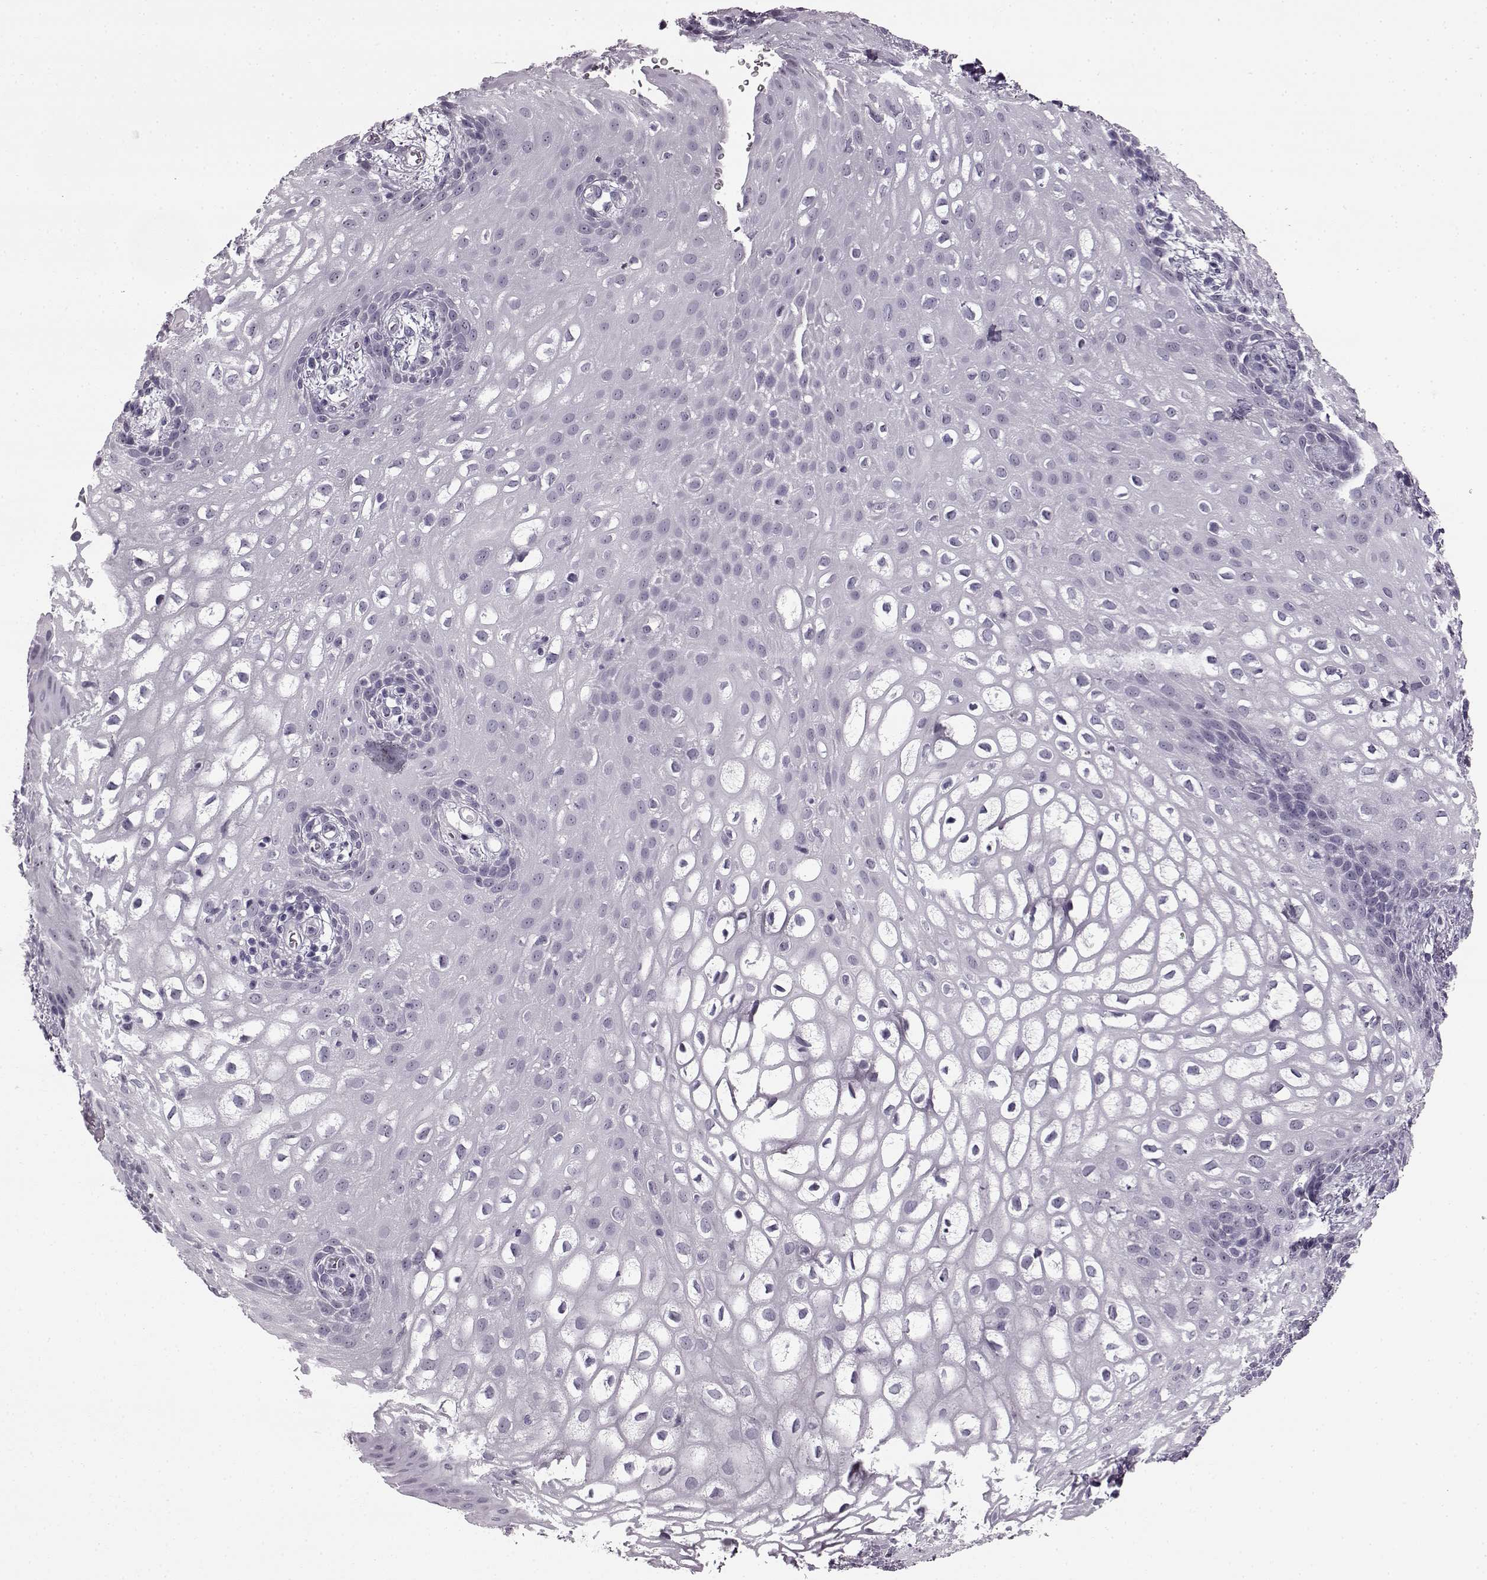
{"staining": {"intensity": "negative", "quantity": "none", "location": "none"}, "tissue": "skin", "cell_type": "Epidermal cells", "image_type": "normal", "snomed": [{"axis": "morphology", "description": "Normal tissue, NOS"}, {"axis": "topography", "description": "Anal"}], "caption": "The IHC photomicrograph has no significant positivity in epidermal cells of skin.", "gene": "PRPH2", "patient": {"sex": "female", "age": 46}}